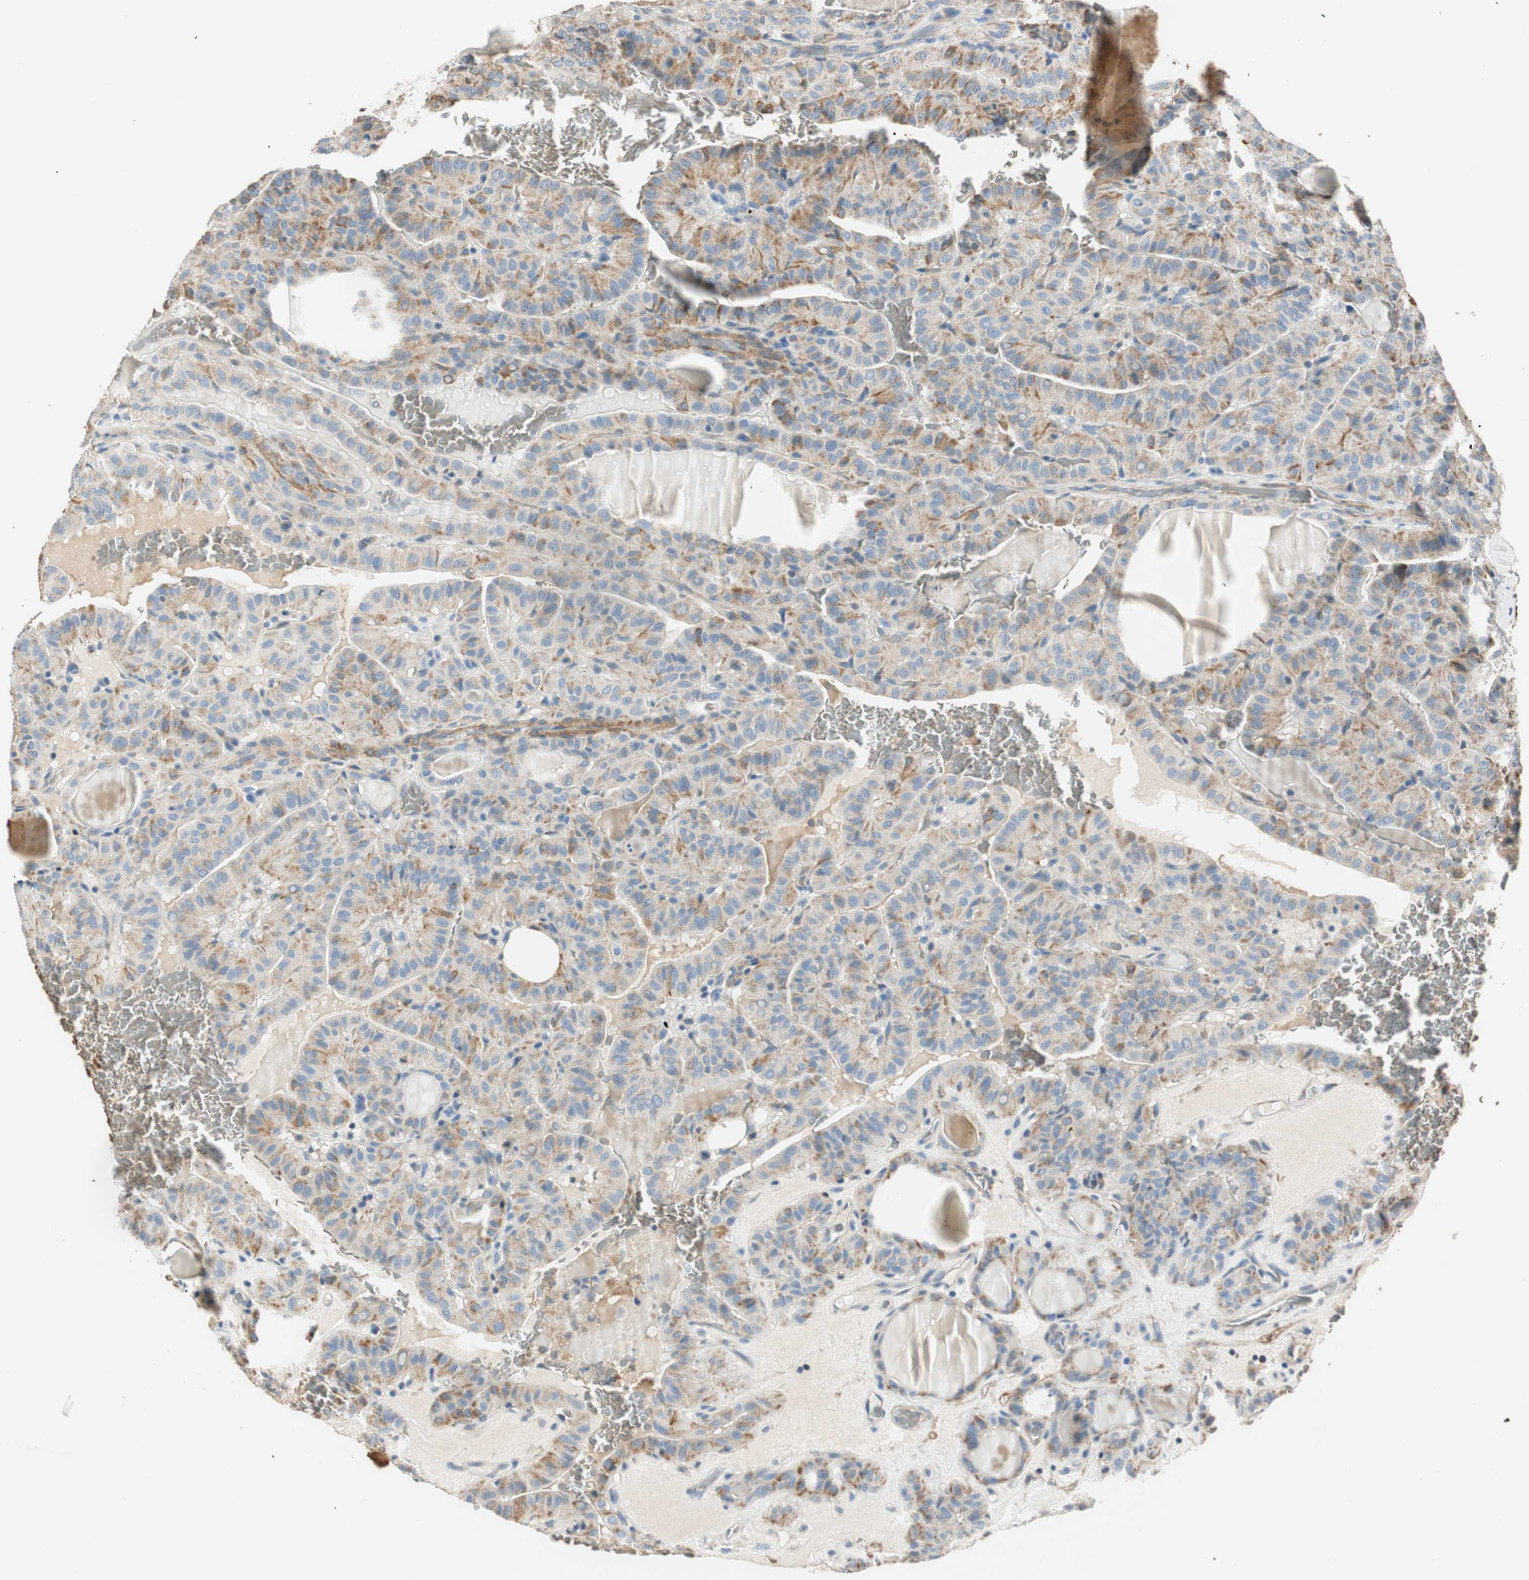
{"staining": {"intensity": "moderate", "quantity": "25%-75%", "location": "cytoplasmic/membranous"}, "tissue": "thyroid cancer", "cell_type": "Tumor cells", "image_type": "cancer", "snomed": [{"axis": "morphology", "description": "Papillary adenocarcinoma, NOS"}, {"axis": "topography", "description": "Thyroid gland"}], "caption": "A brown stain shows moderate cytoplasmic/membranous expression of a protein in human thyroid cancer (papillary adenocarcinoma) tumor cells.", "gene": "RORB", "patient": {"sex": "male", "age": 77}}